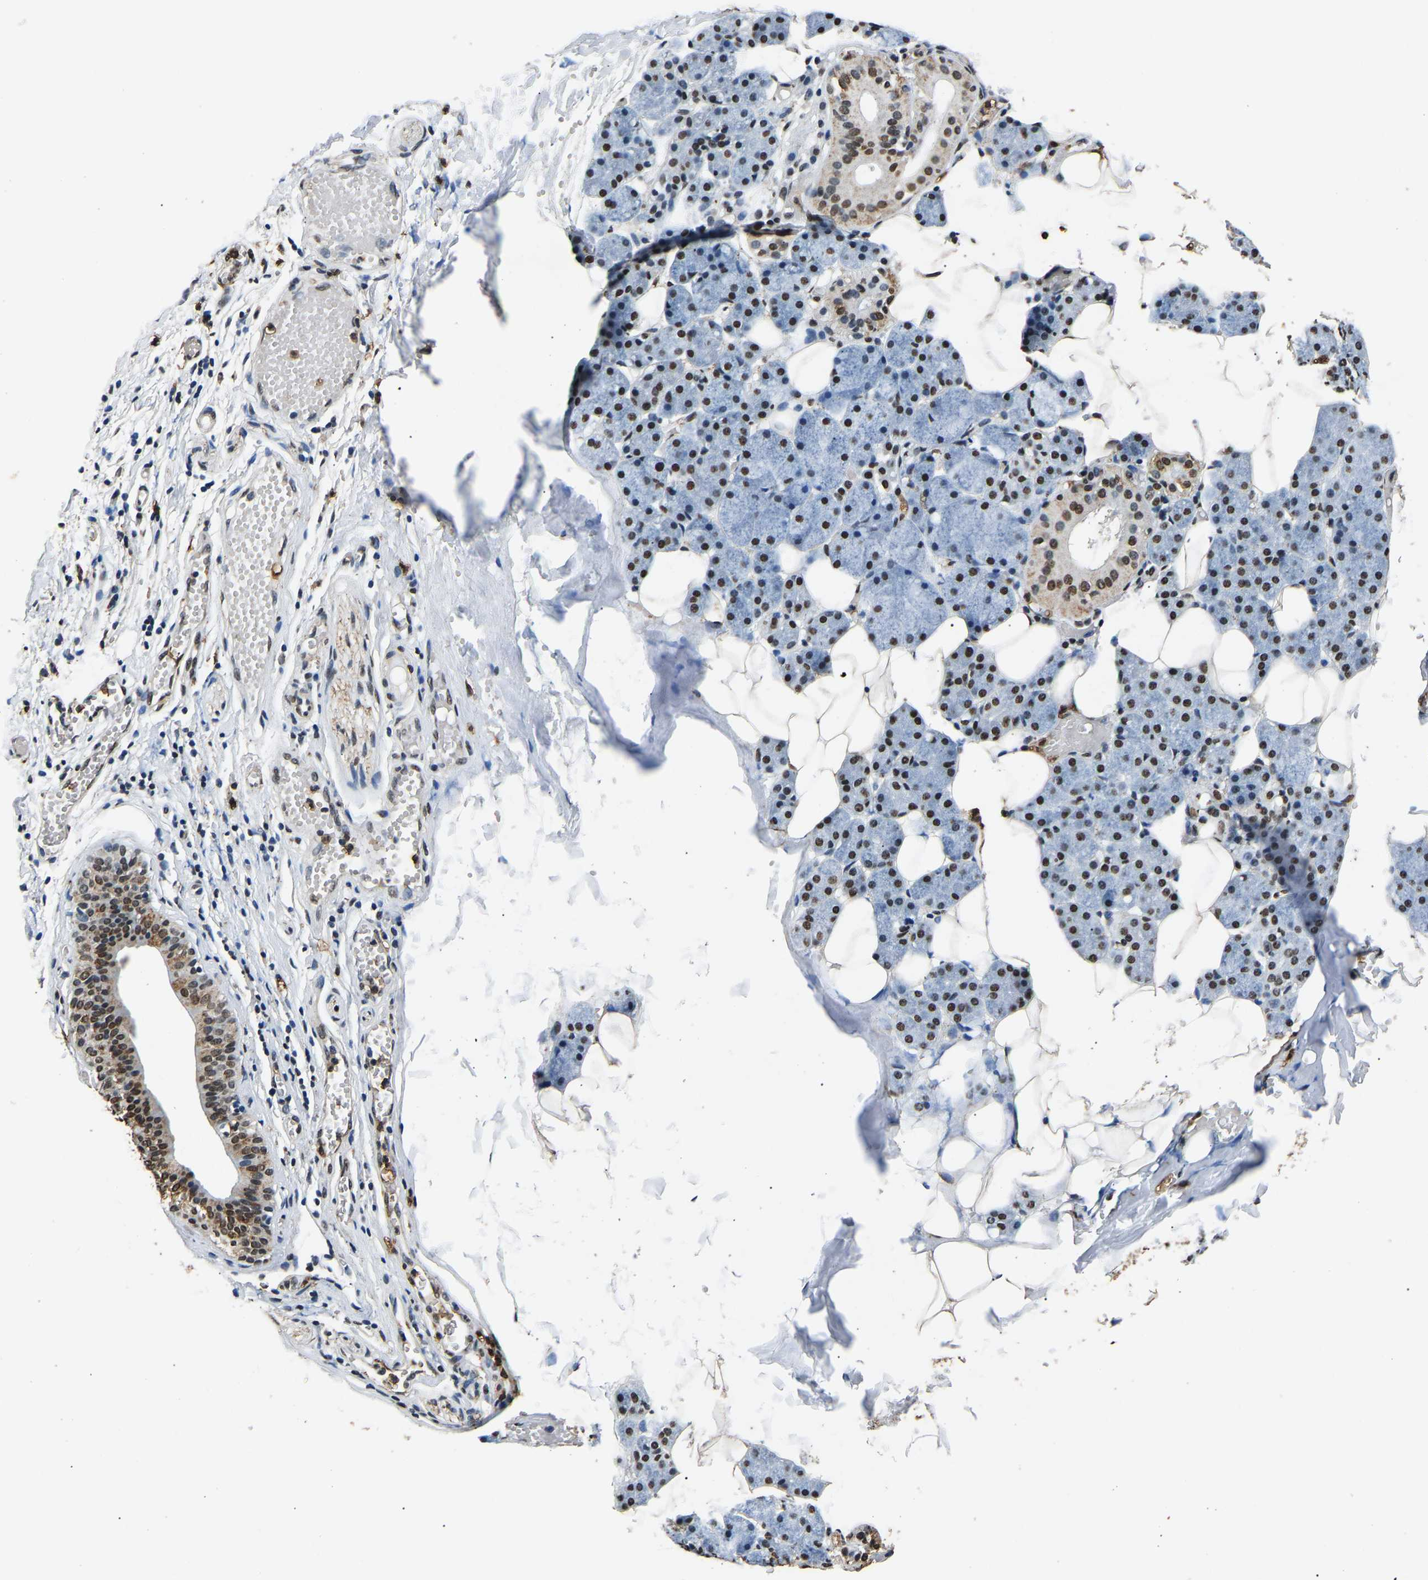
{"staining": {"intensity": "moderate", "quantity": ">75%", "location": "cytoplasmic/membranous,nuclear"}, "tissue": "salivary gland", "cell_type": "Glandular cells", "image_type": "normal", "snomed": [{"axis": "morphology", "description": "Normal tissue, NOS"}, {"axis": "topography", "description": "Salivary gland"}], "caption": "Immunohistochemical staining of unremarkable salivary gland reveals medium levels of moderate cytoplasmic/membranous,nuclear positivity in approximately >75% of glandular cells.", "gene": "SAFB", "patient": {"sex": "female", "age": 33}}